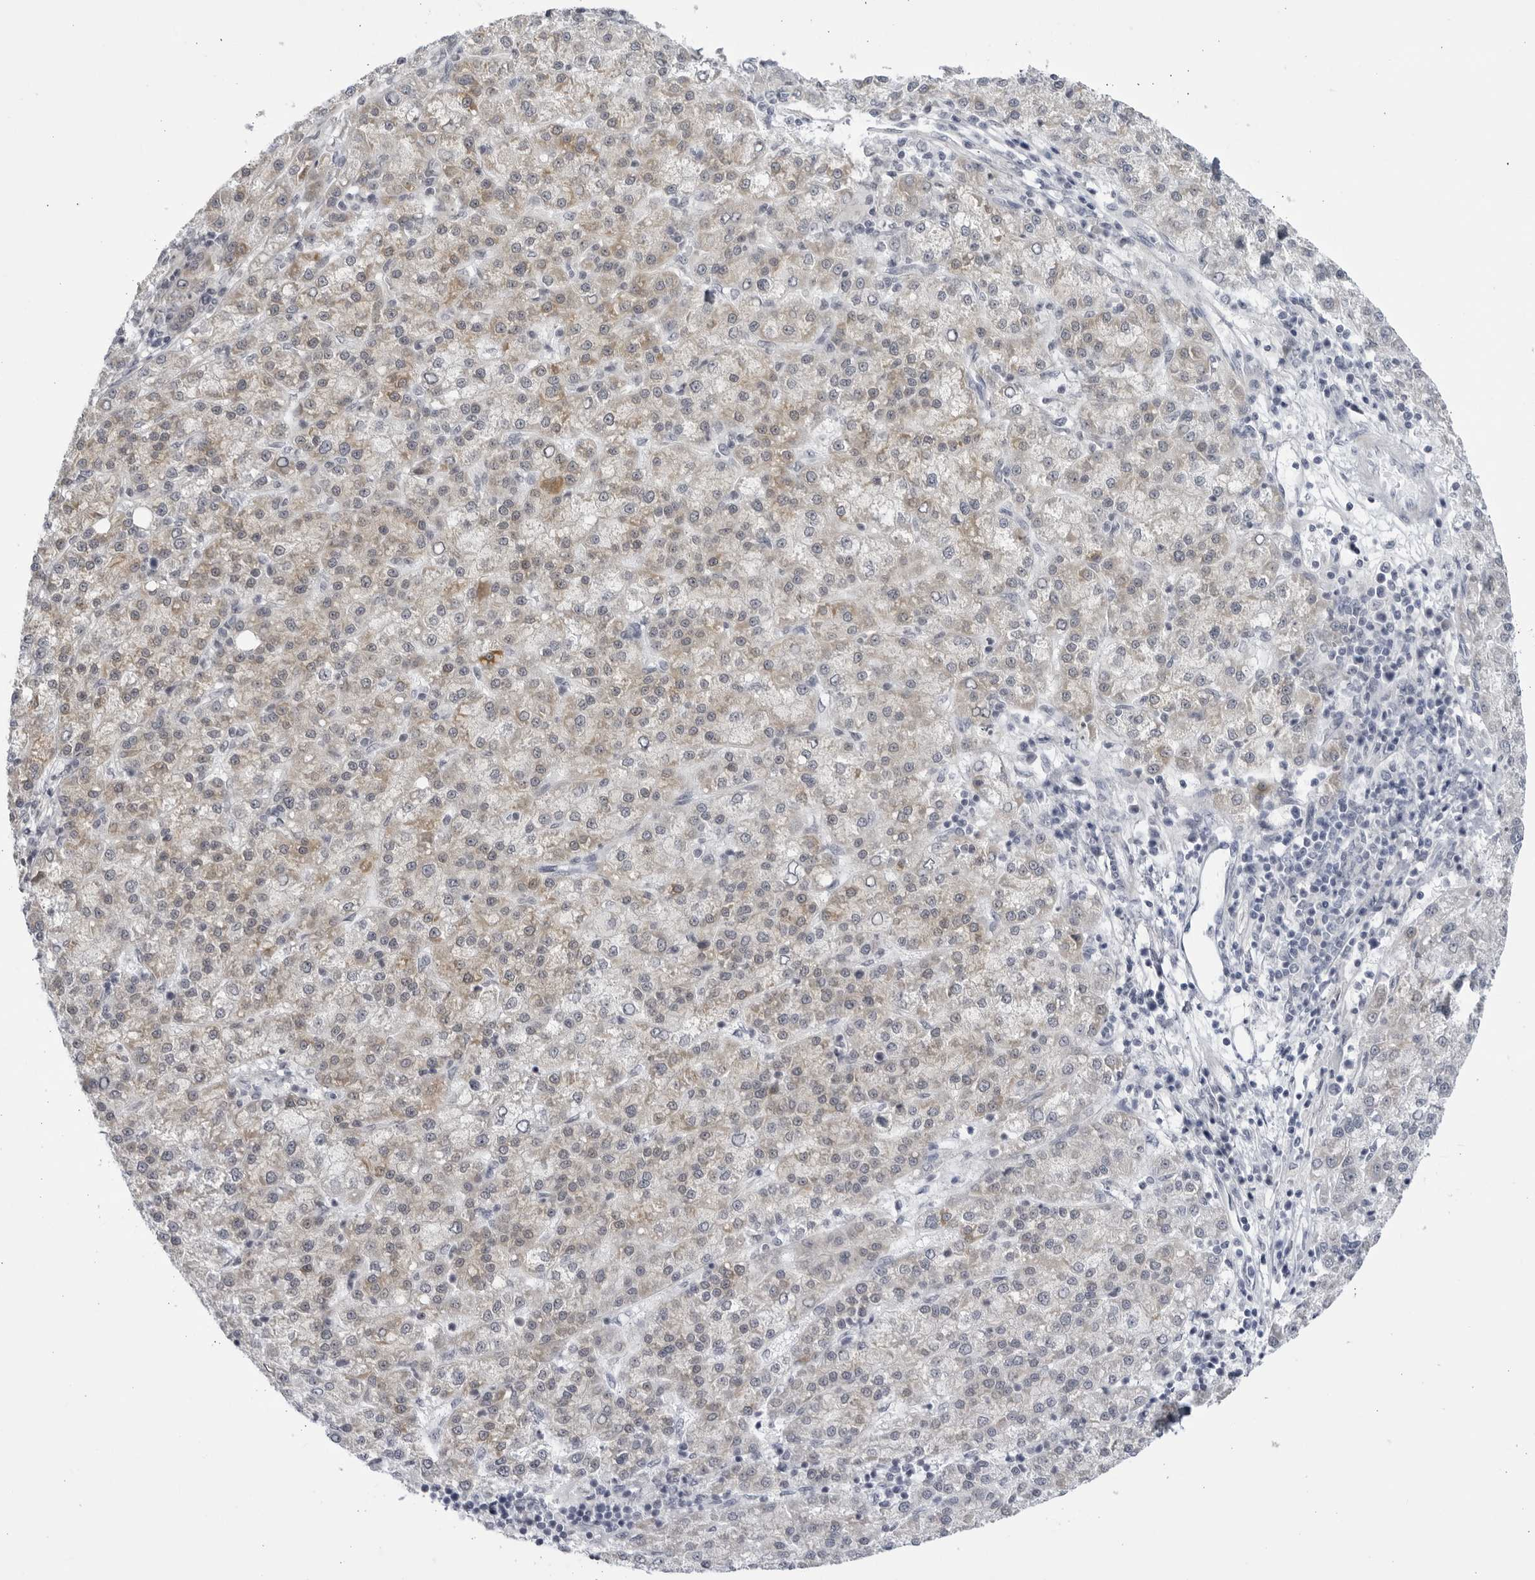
{"staining": {"intensity": "moderate", "quantity": "25%-75%", "location": "cytoplasmic/membranous"}, "tissue": "liver cancer", "cell_type": "Tumor cells", "image_type": "cancer", "snomed": [{"axis": "morphology", "description": "Carcinoma, Hepatocellular, NOS"}, {"axis": "topography", "description": "Liver"}], "caption": "This image shows liver hepatocellular carcinoma stained with immunohistochemistry to label a protein in brown. The cytoplasmic/membranous of tumor cells show moderate positivity for the protein. Nuclei are counter-stained blue.", "gene": "CNBD1", "patient": {"sex": "female", "age": 58}}